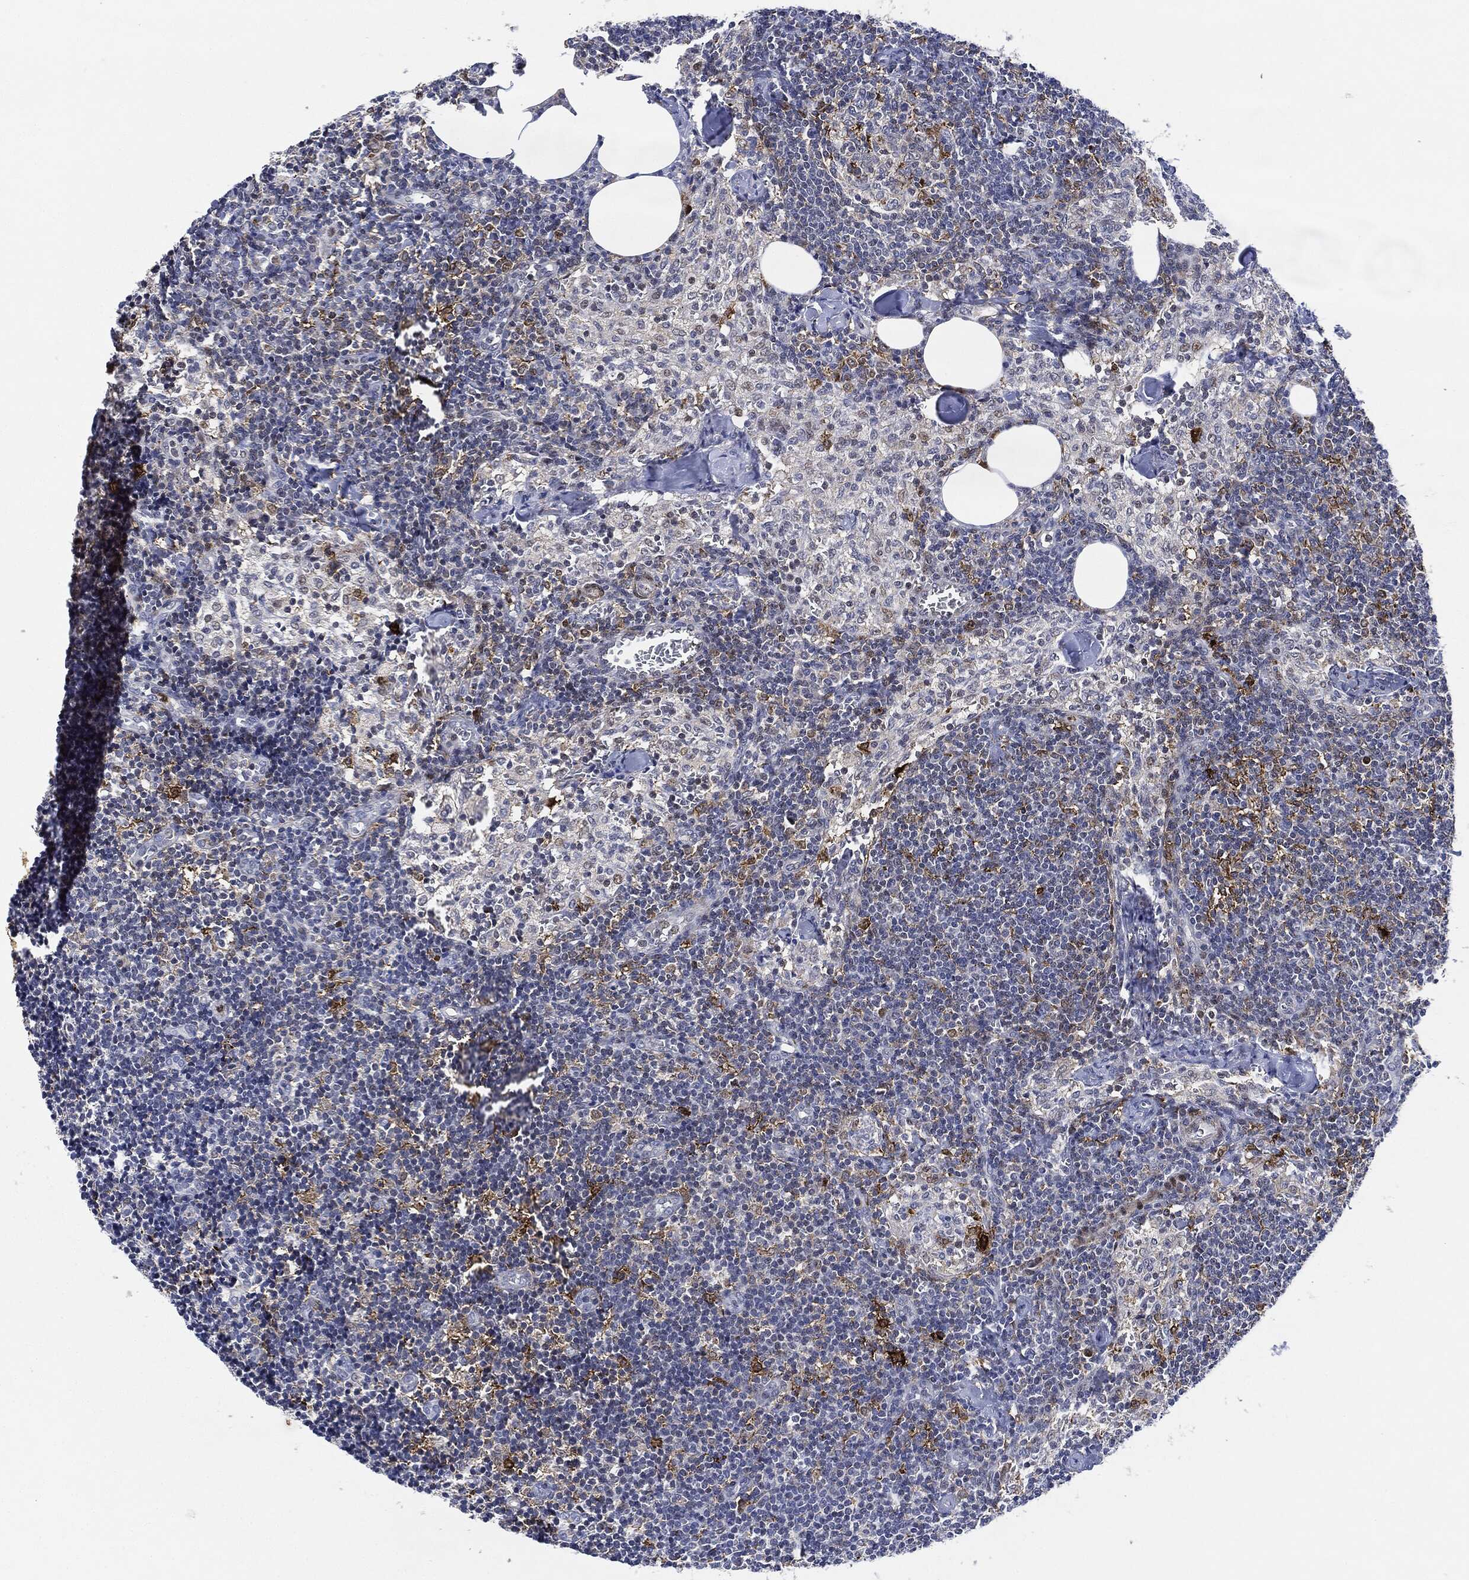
{"staining": {"intensity": "weak", "quantity": "<25%", "location": "cytoplasmic/membranous,nuclear"}, "tissue": "lymph node", "cell_type": "Germinal center cells", "image_type": "normal", "snomed": [{"axis": "morphology", "description": "Normal tissue, NOS"}, {"axis": "topography", "description": "Lymph node"}], "caption": "Protein analysis of benign lymph node exhibits no significant positivity in germinal center cells.", "gene": "NANOS3", "patient": {"sex": "female", "age": 52}}